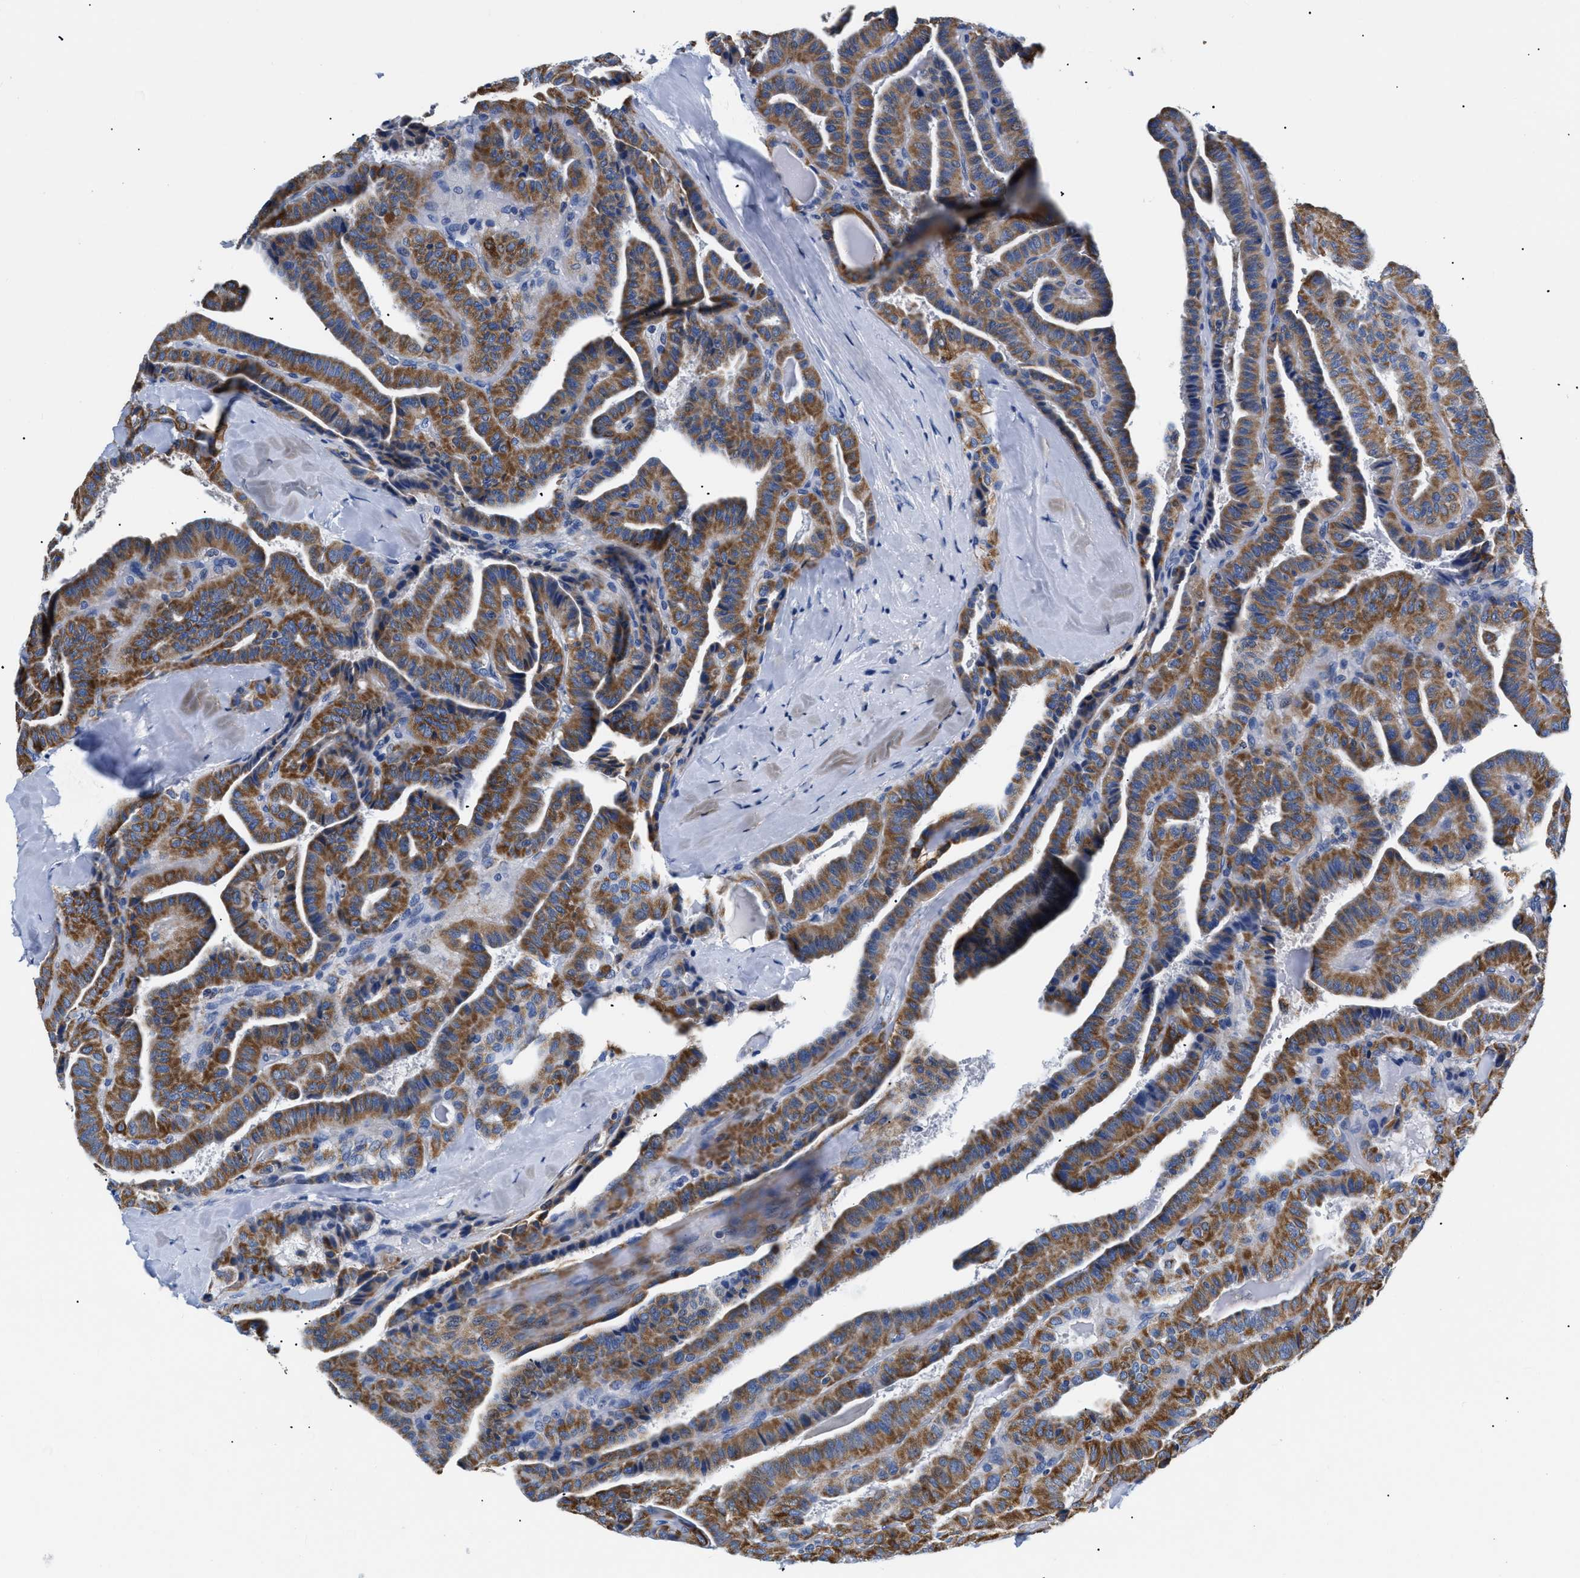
{"staining": {"intensity": "strong", "quantity": ">75%", "location": "cytoplasmic/membranous"}, "tissue": "thyroid cancer", "cell_type": "Tumor cells", "image_type": "cancer", "snomed": [{"axis": "morphology", "description": "Papillary adenocarcinoma, NOS"}, {"axis": "topography", "description": "Thyroid gland"}], "caption": "Immunohistochemistry staining of papillary adenocarcinoma (thyroid), which displays high levels of strong cytoplasmic/membranous staining in approximately >75% of tumor cells indicating strong cytoplasmic/membranous protein positivity. The staining was performed using DAB (brown) for protein detection and nuclei were counterstained in hematoxylin (blue).", "gene": "GPR149", "patient": {"sex": "male", "age": 77}}